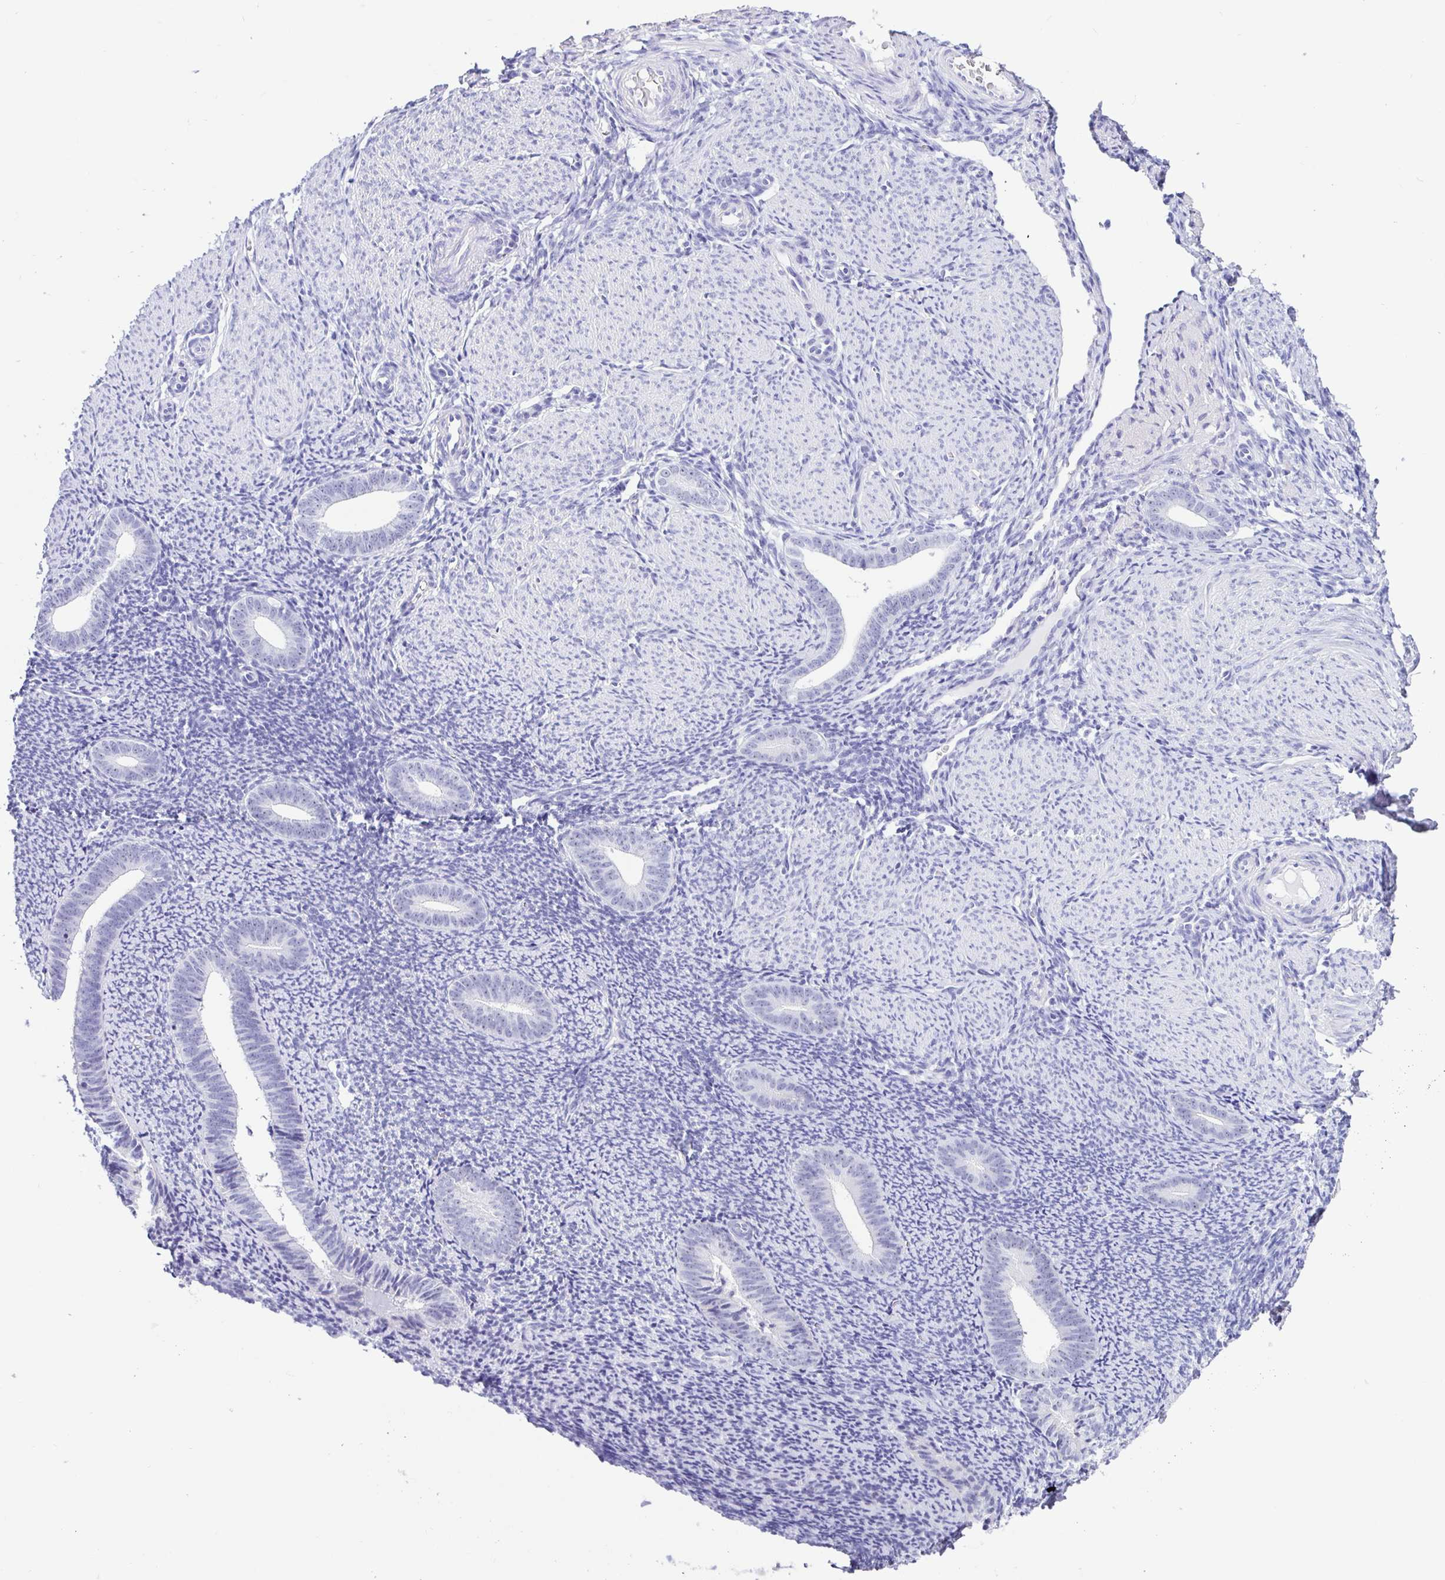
{"staining": {"intensity": "negative", "quantity": "none", "location": "none"}, "tissue": "endometrium", "cell_type": "Cells in endometrial stroma", "image_type": "normal", "snomed": [{"axis": "morphology", "description": "Normal tissue, NOS"}, {"axis": "topography", "description": "Endometrium"}], "caption": "This is an immunohistochemistry (IHC) histopathology image of unremarkable human endometrium. There is no positivity in cells in endometrial stroma.", "gene": "PRAMEF18", "patient": {"sex": "female", "age": 39}}